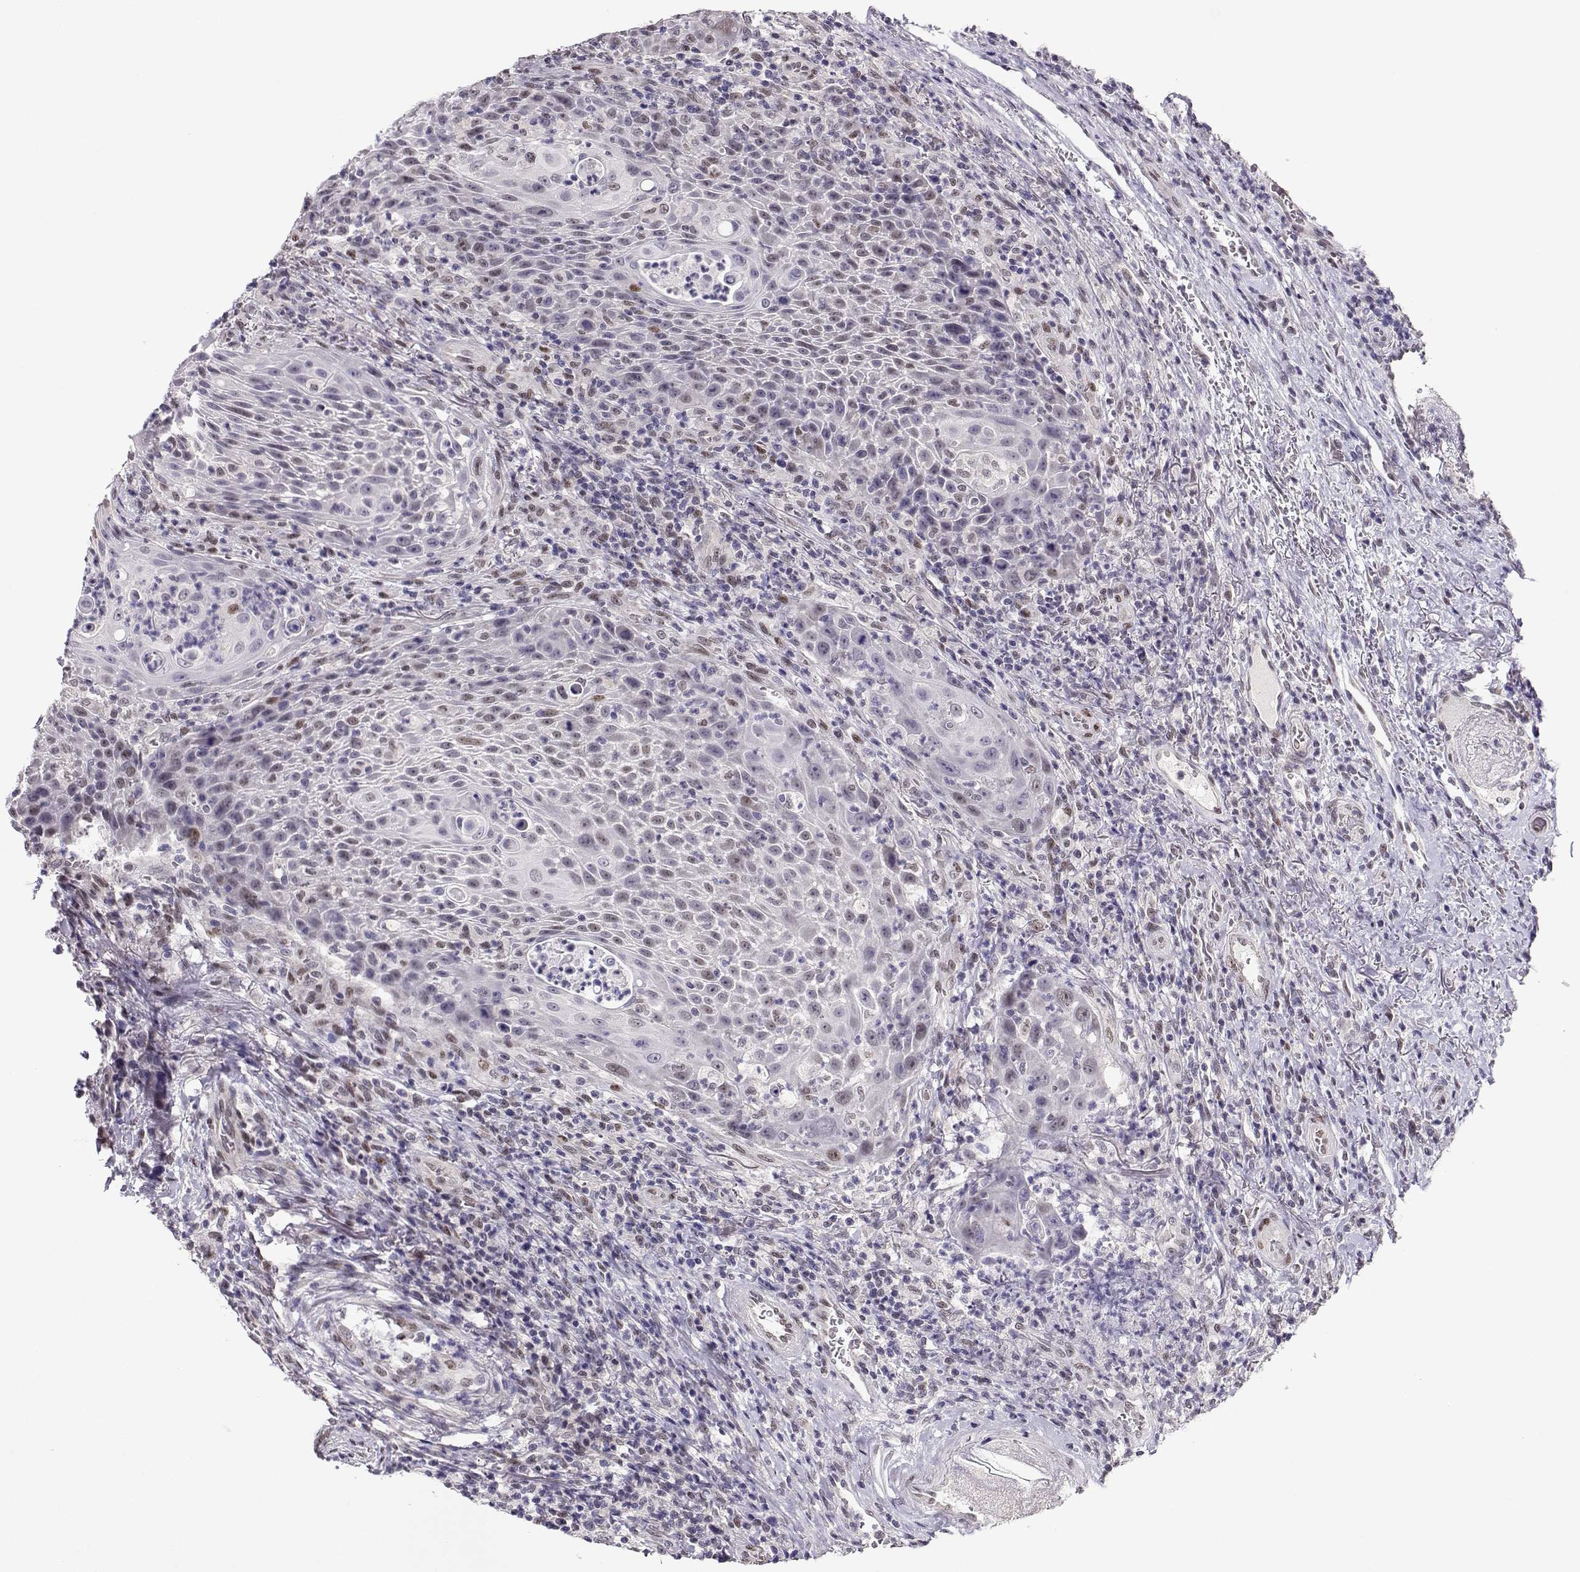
{"staining": {"intensity": "weak", "quantity": "25%-75%", "location": "nuclear"}, "tissue": "head and neck cancer", "cell_type": "Tumor cells", "image_type": "cancer", "snomed": [{"axis": "morphology", "description": "Squamous cell carcinoma, NOS"}, {"axis": "topography", "description": "Head-Neck"}], "caption": "The micrograph demonstrates a brown stain indicating the presence of a protein in the nuclear of tumor cells in squamous cell carcinoma (head and neck).", "gene": "POLI", "patient": {"sex": "male", "age": 69}}